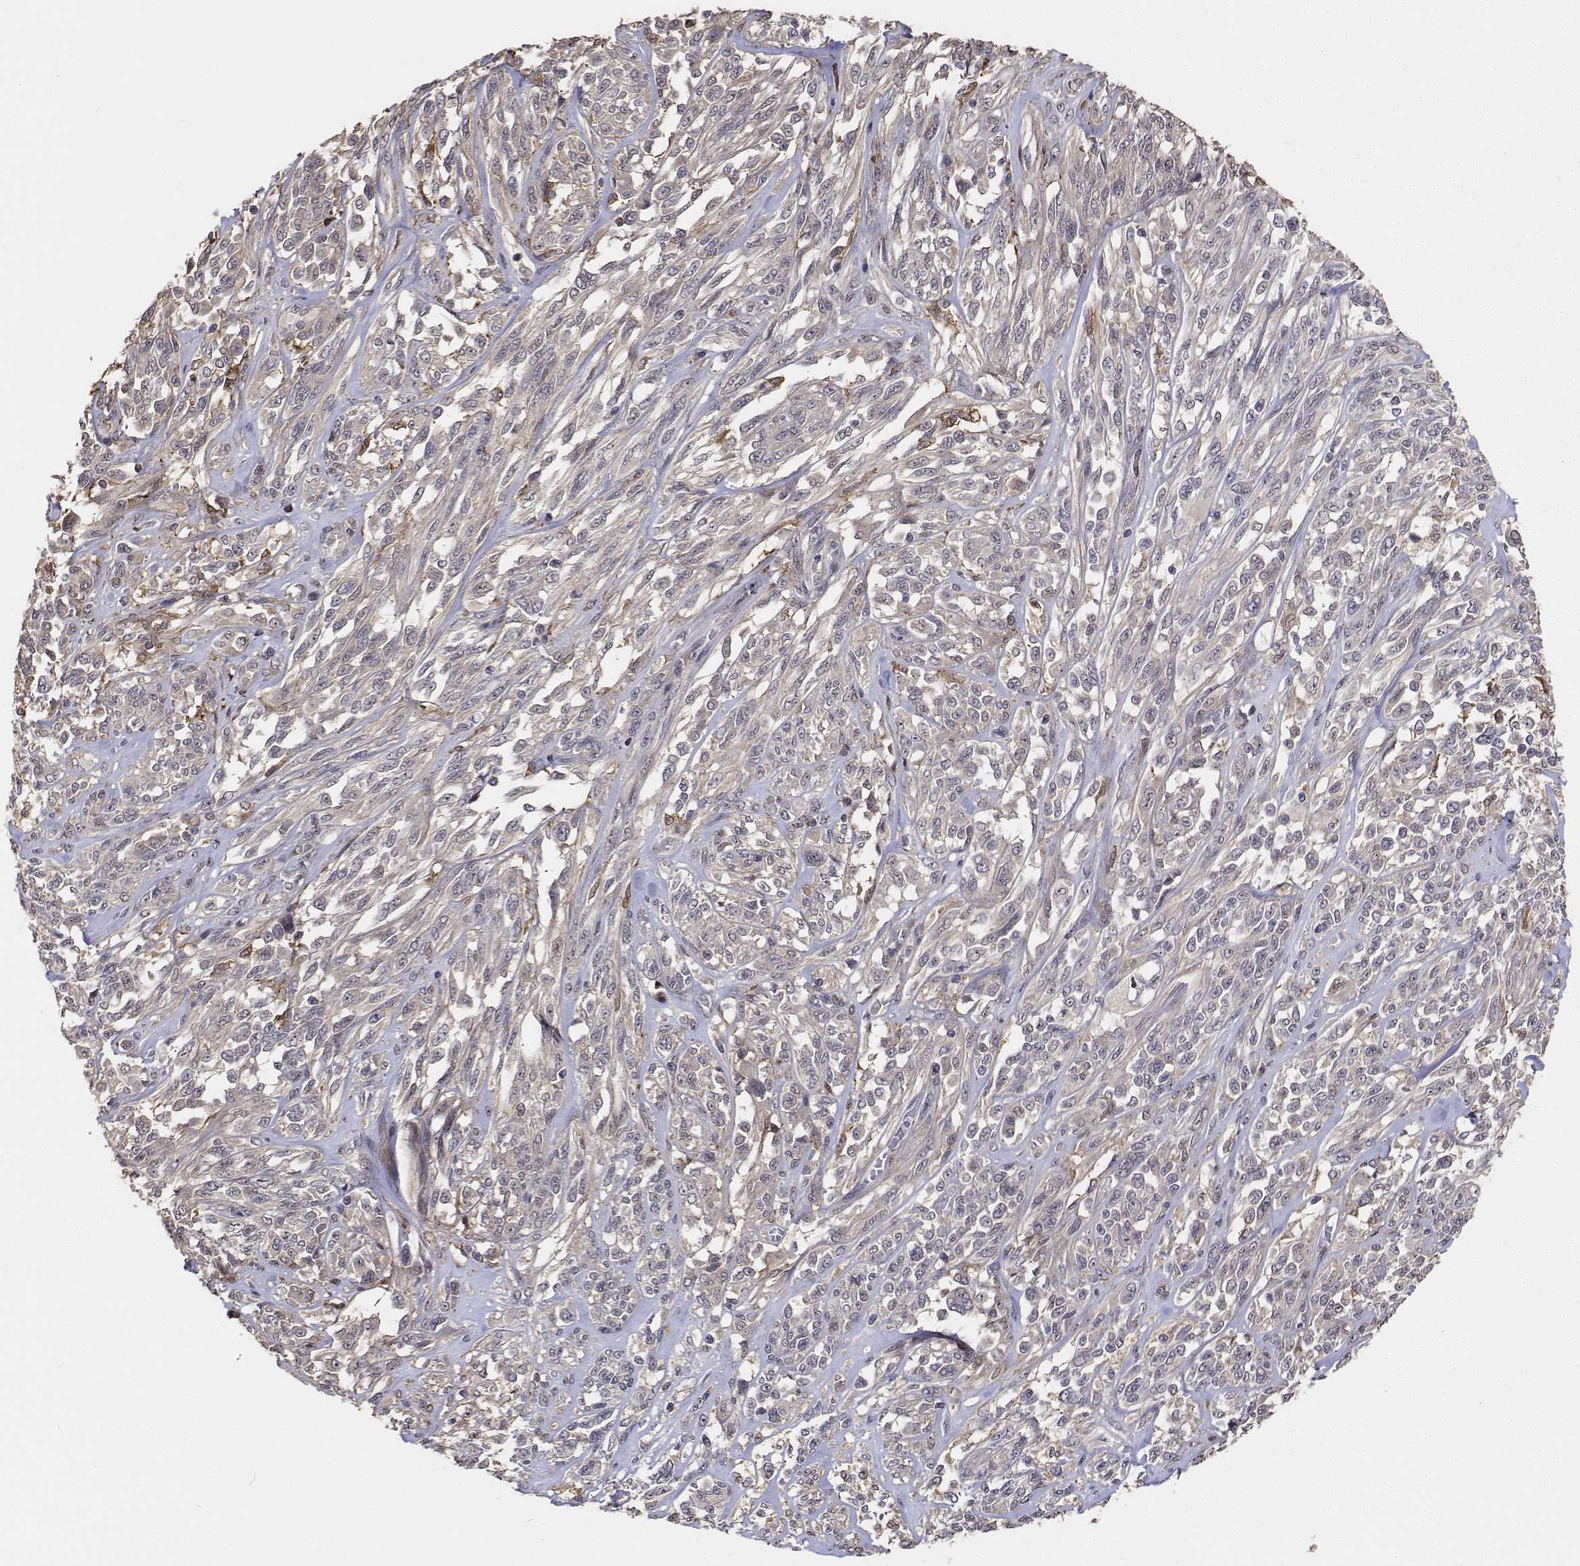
{"staining": {"intensity": "weak", "quantity": "25%-75%", "location": "cytoplasmic/membranous"}, "tissue": "melanoma", "cell_type": "Tumor cells", "image_type": "cancer", "snomed": [{"axis": "morphology", "description": "Malignant melanoma, NOS"}, {"axis": "topography", "description": "Skin"}], "caption": "An immunohistochemistry image of neoplastic tissue is shown. Protein staining in brown labels weak cytoplasmic/membranous positivity in malignant melanoma within tumor cells.", "gene": "PCID2", "patient": {"sex": "female", "age": 91}}